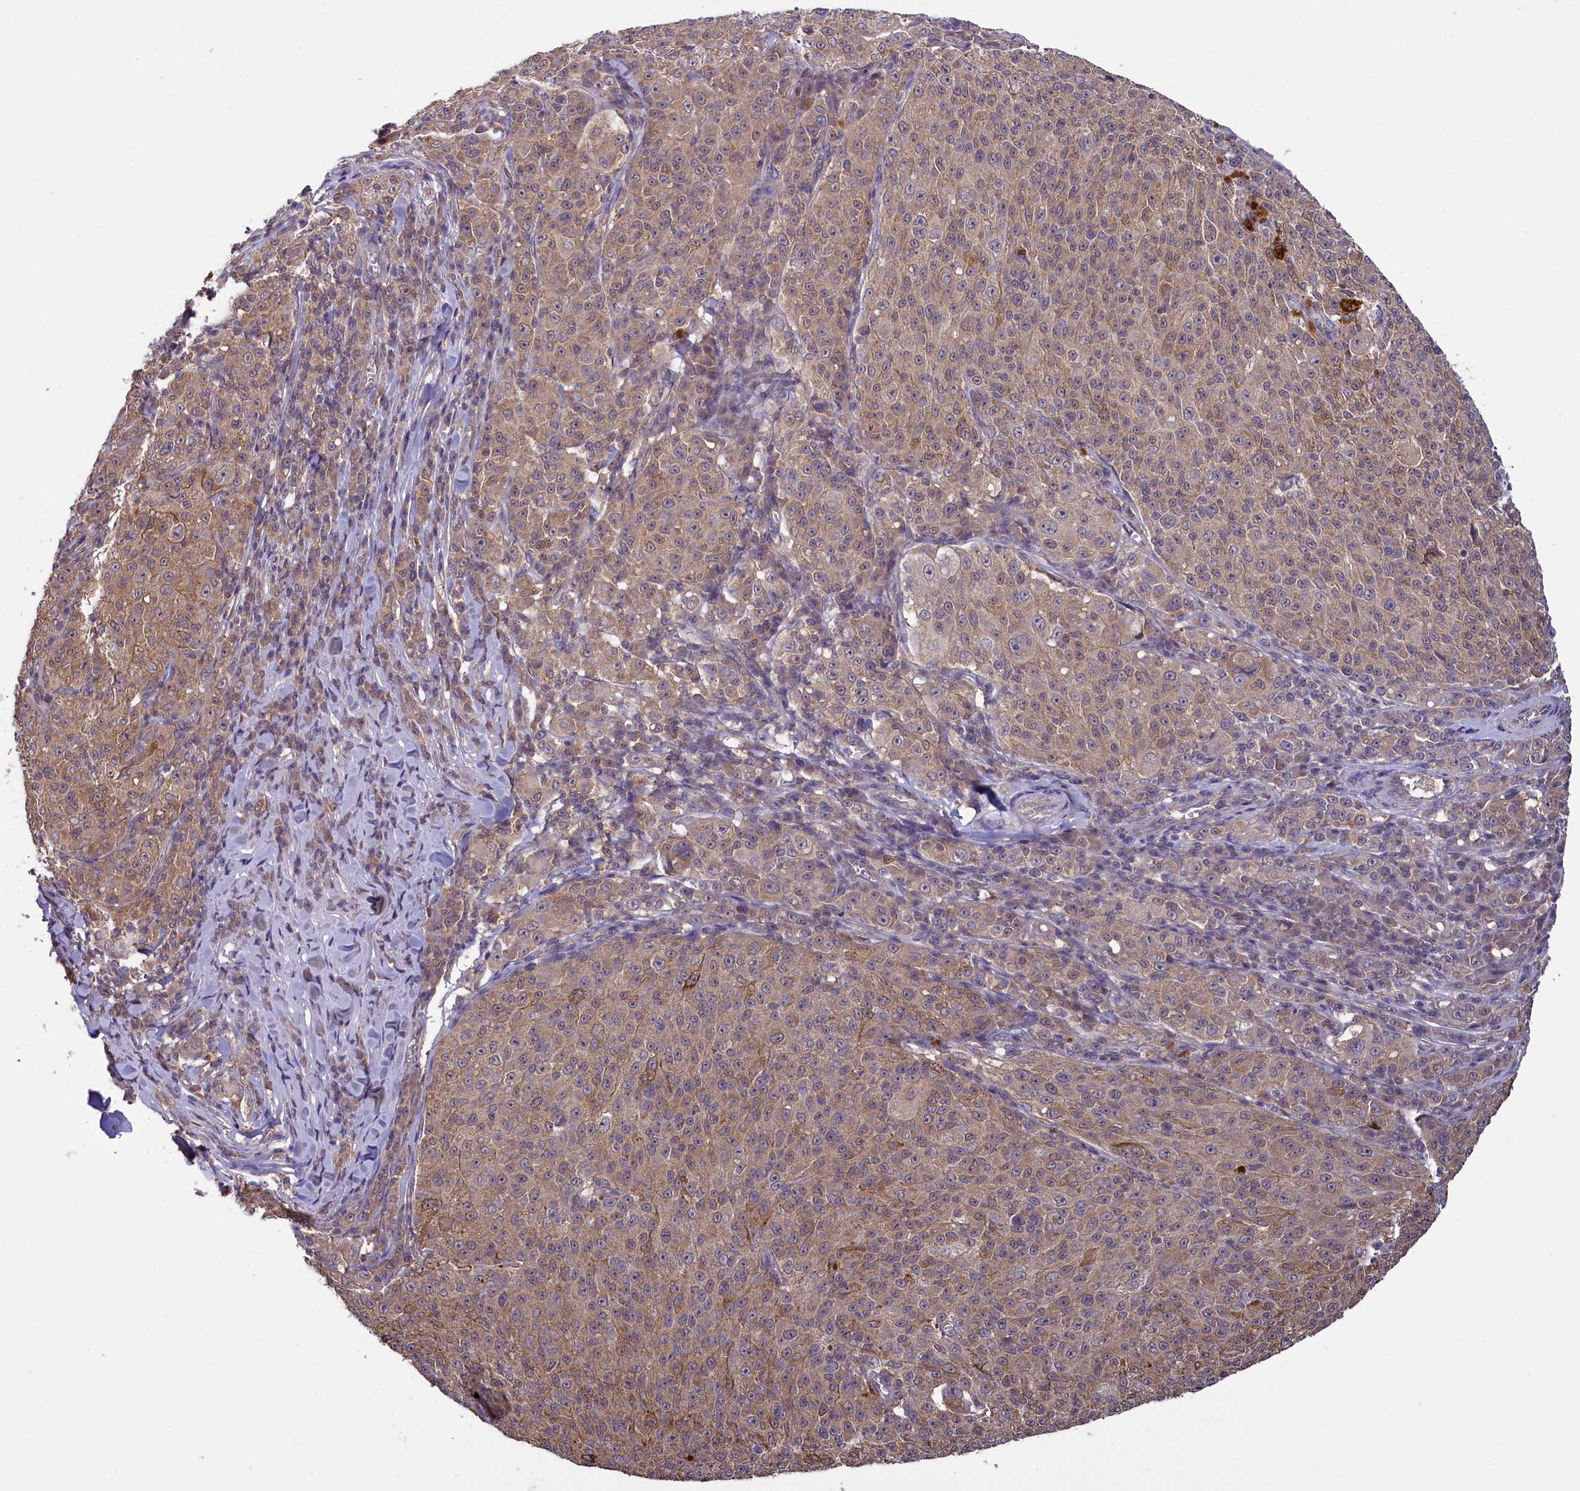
{"staining": {"intensity": "weak", "quantity": "25%-75%", "location": "cytoplasmic/membranous"}, "tissue": "melanoma", "cell_type": "Tumor cells", "image_type": "cancer", "snomed": [{"axis": "morphology", "description": "Malignant melanoma, NOS"}, {"axis": "topography", "description": "Skin"}], "caption": "This micrograph demonstrates melanoma stained with immunohistochemistry (IHC) to label a protein in brown. The cytoplasmic/membranous of tumor cells show weak positivity for the protein. Nuclei are counter-stained blue.", "gene": "NUBP1", "patient": {"sex": "female", "age": 52}}